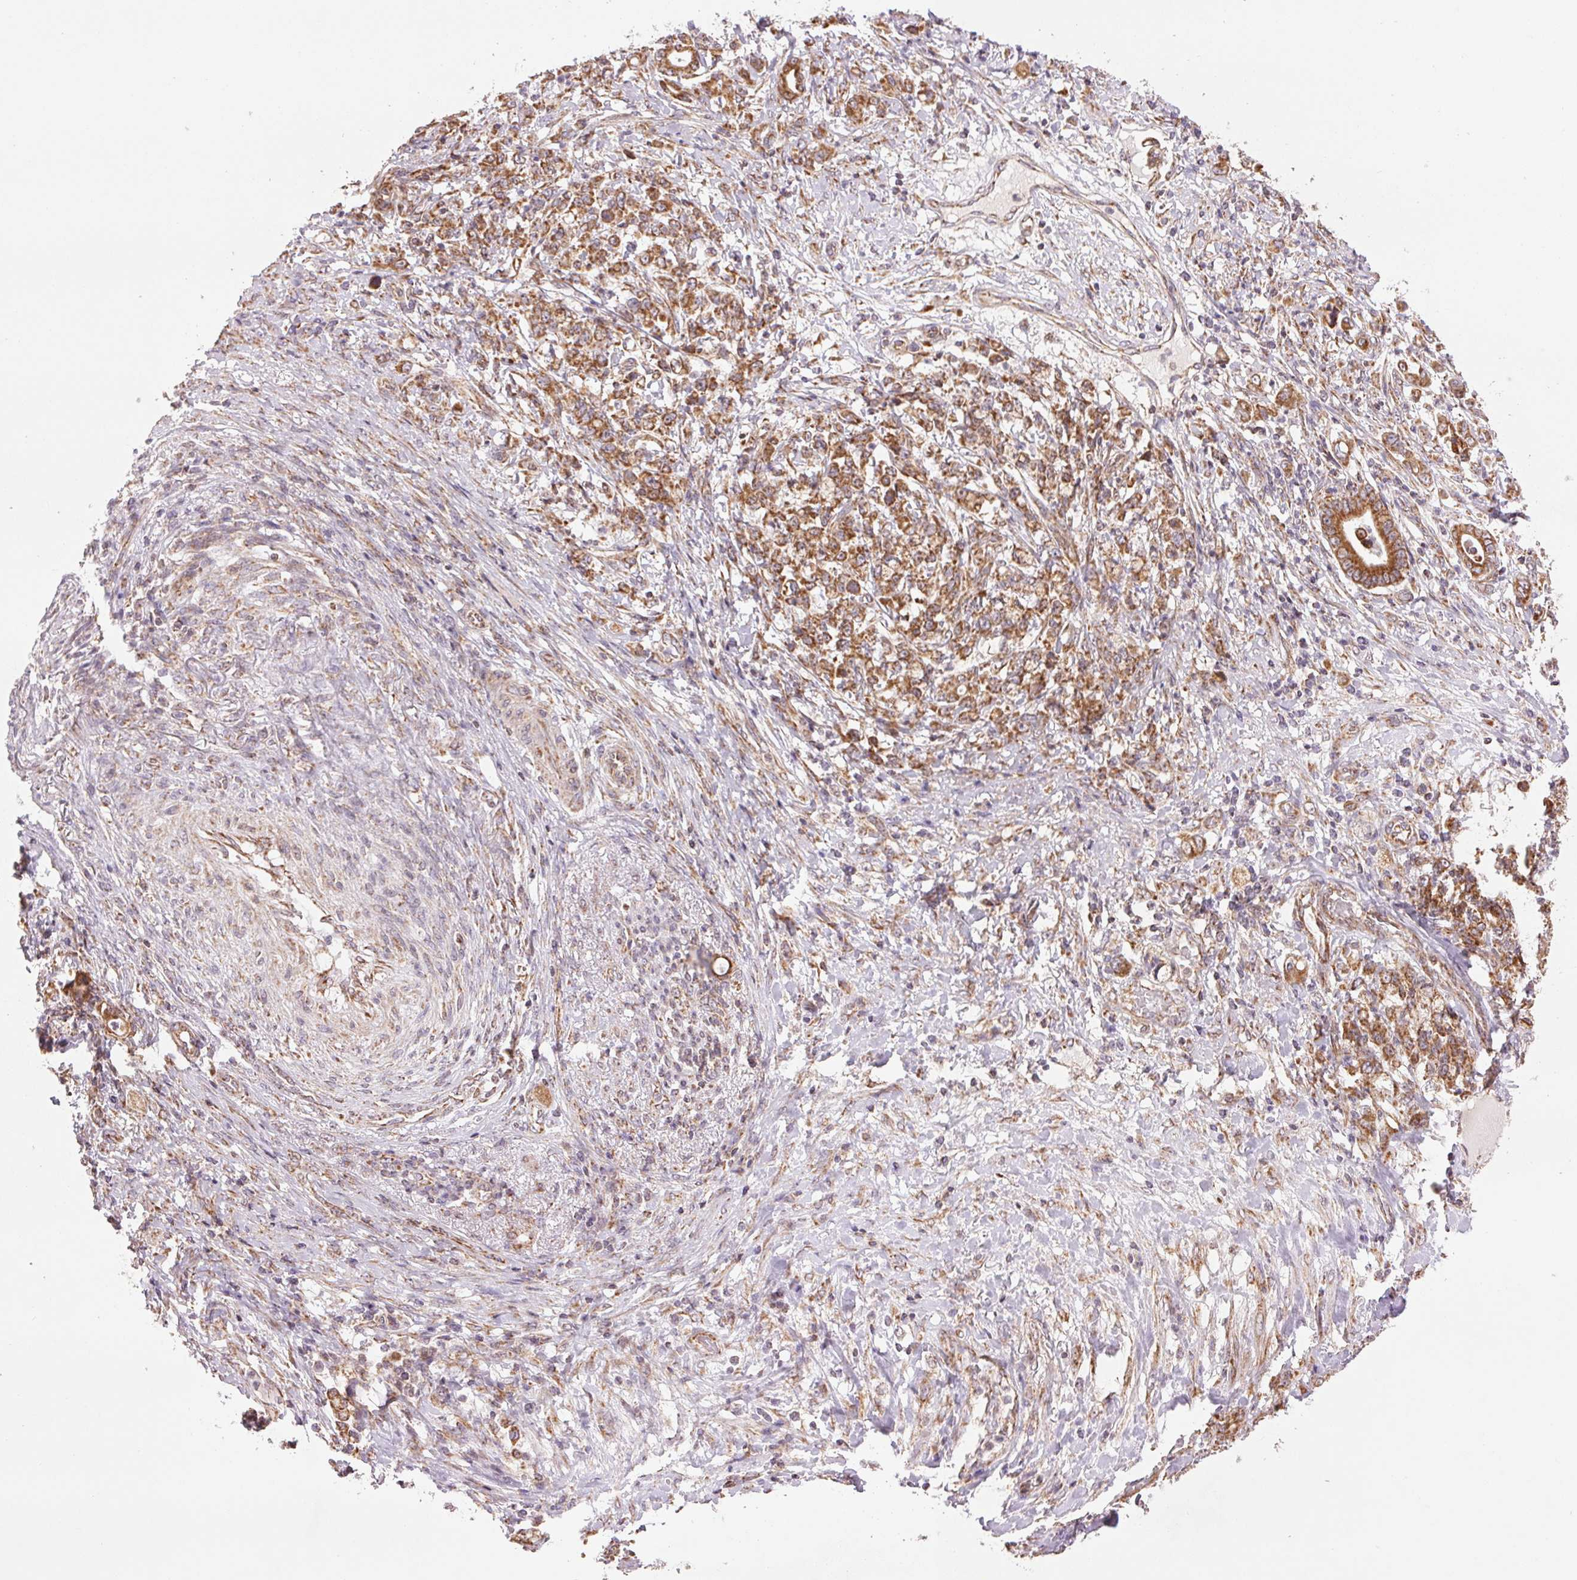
{"staining": {"intensity": "moderate", "quantity": ">75%", "location": "cytoplasmic/membranous"}, "tissue": "stomach cancer", "cell_type": "Tumor cells", "image_type": "cancer", "snomed": [{"axis": "morphology", "description": "Adenocarcinoma, NOS"}, {"axis": "topography", "description": "Stomach"}], "caption": "Immunohistochemical staining of stomach adenocarcinoma reveals medium levels of moderate cytoplasmic/membranous positivity in about >75% of tumor cells.", "gene": "MATCAP1", "patient": {"sex": "female", "age": 79}}